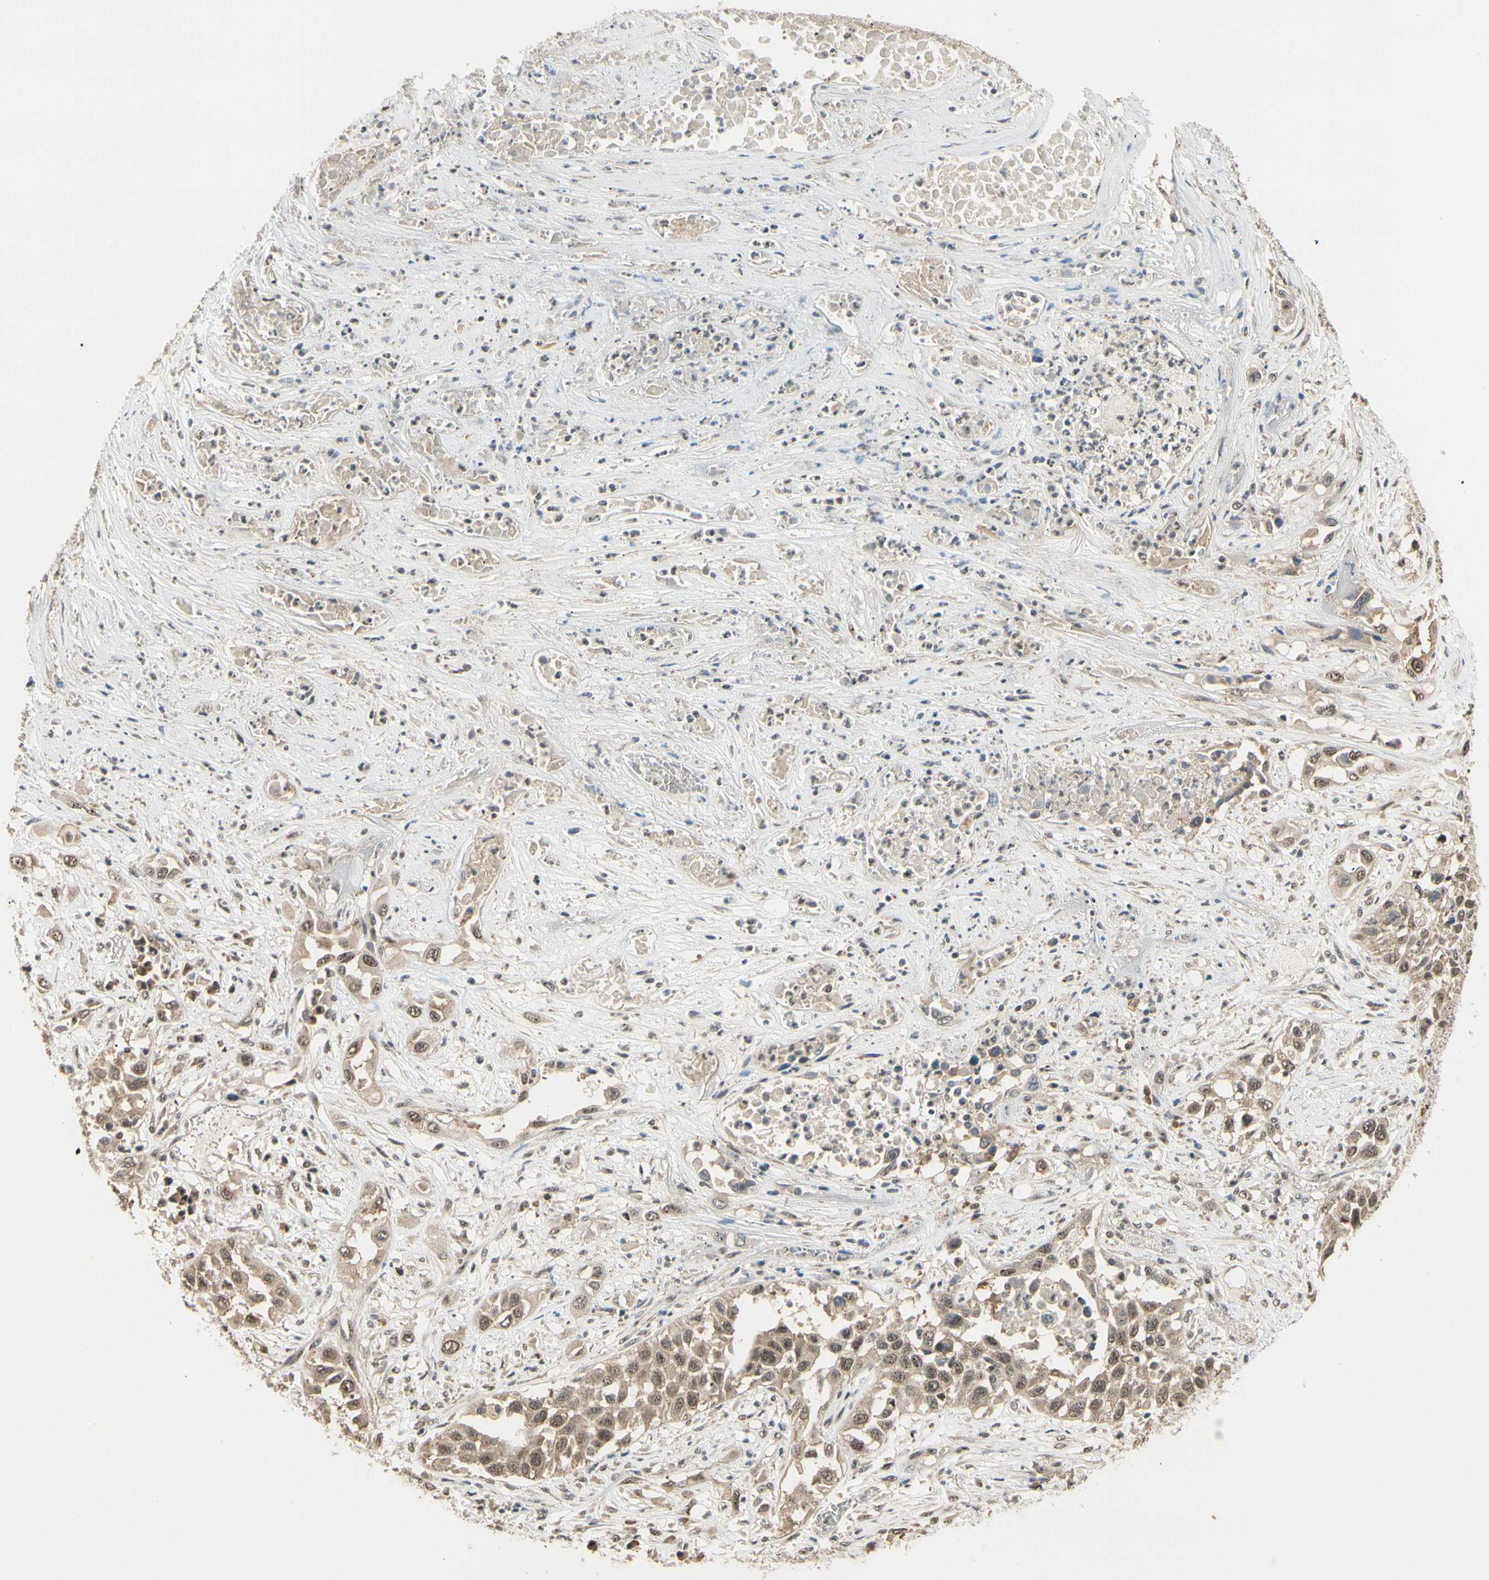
{"staining": {"intensity": "moderate", "quantity": ">75%", "location": "cytoplasmic/membranous,nuclear"}, "tissue": "lung cancer", "cell_type": "Tumor cells", "image_type": "cancer", "snomed": [{"axis": "morphology", "description": "Squamous cell carcinoma, NOS"}, {"axis": "topography", "description": "Lung"}], "caption": "The image displays staining of squamous cell carcinoma (lung), revealing moderate cytoplasmic/membranous and nuclear protein expression (brown color) within tumor cells.", "gene": "MCPH1", "patient": {"sex": "male", "age": 71}}